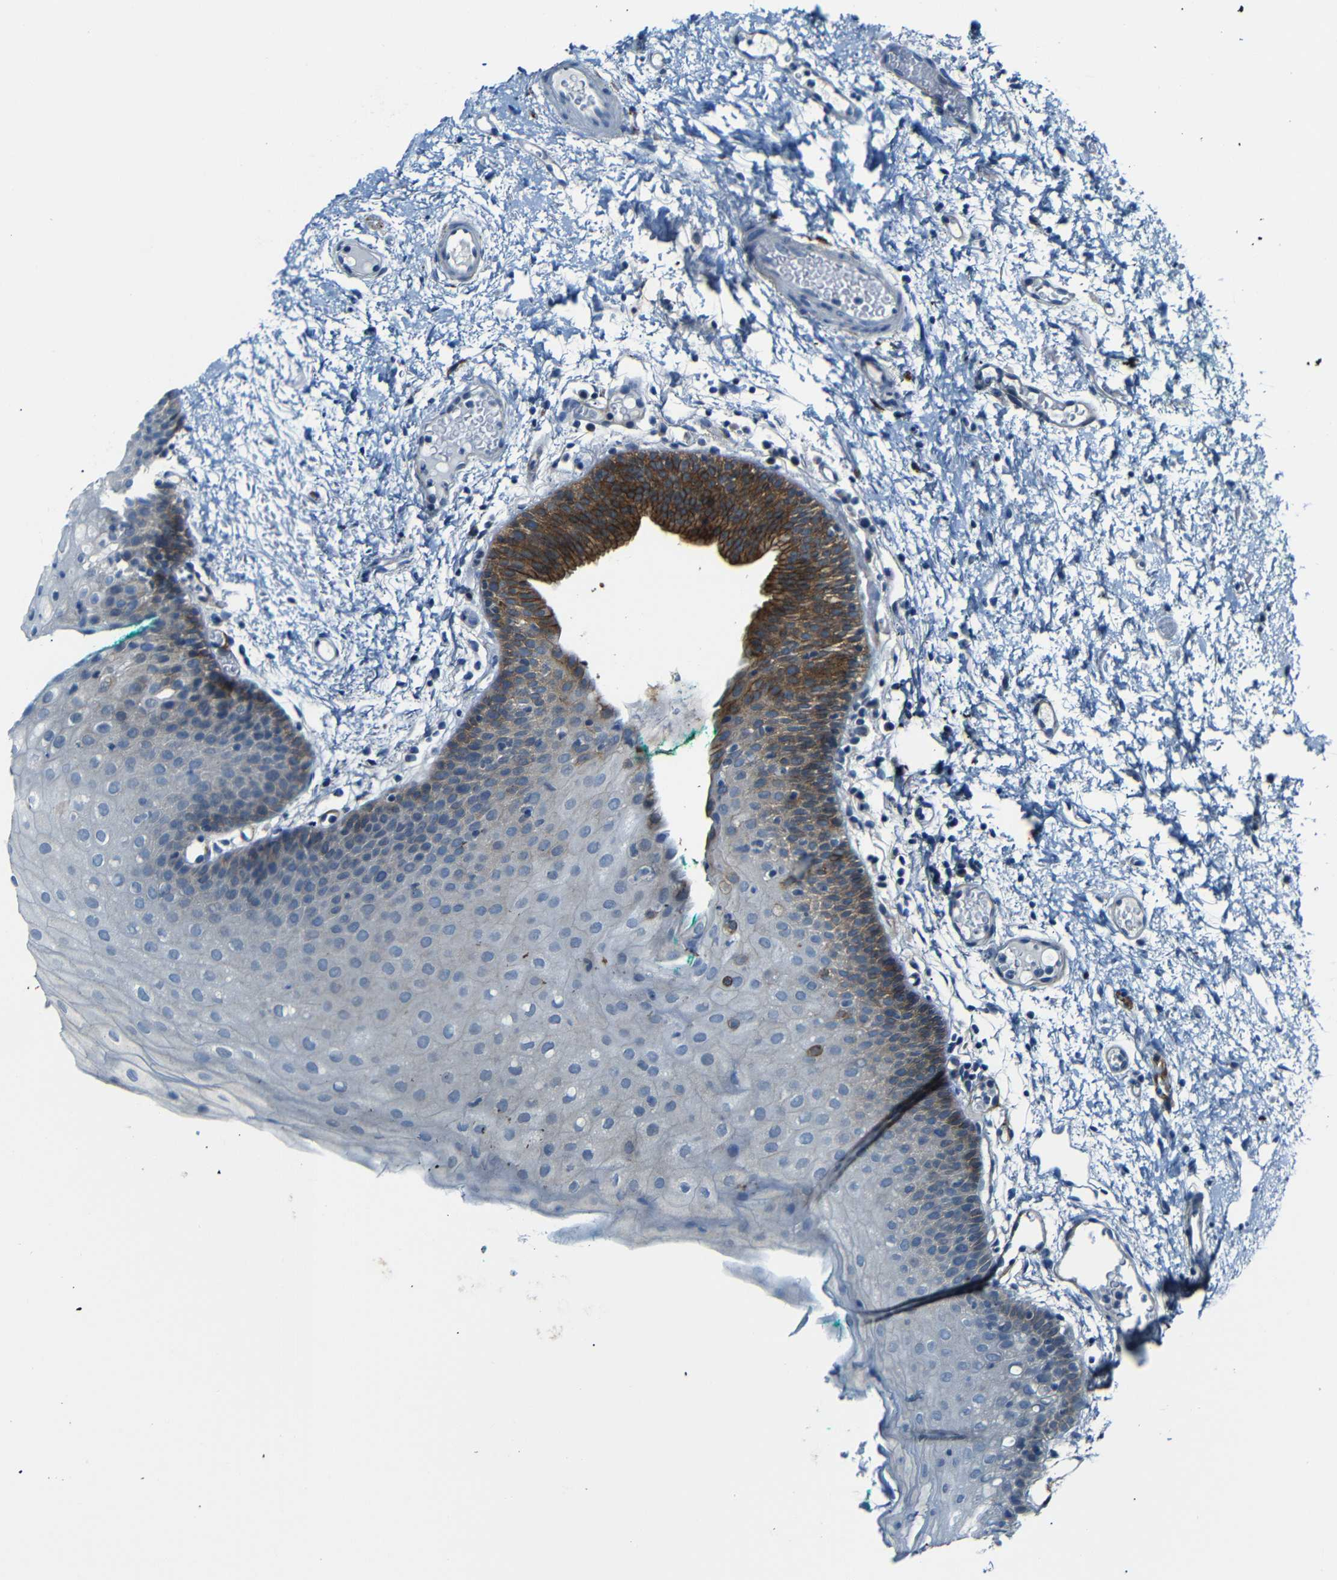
{"staining": {"intensity": "strong", "quantity": "<25%", "location": "cytoplasmic/membranous"}, "tissue": "oral mucosa", "cell_type": "Squamous epithelial cells", "image_type": "normal", "snomed": [{"axis": "morphology", "description": "Normal tissue, NOS"}, {"axis": "morphology", "description": "Squamous cell carcinoma, NOS"}, {"axis": "topography", "description": "Oral tissue"}, {"axis": "topography", "description": "Salivary gland"}, {"axis": "topography", "description": "Head-Neck"}], "caption": "Protein staining reveals strong cytoplasmic/membranous positivity in about <25% of squamous epithelial cells in normal oral mucosa.", "gene": "ANK3", "patient": {"sex": "female", "age": 62}}